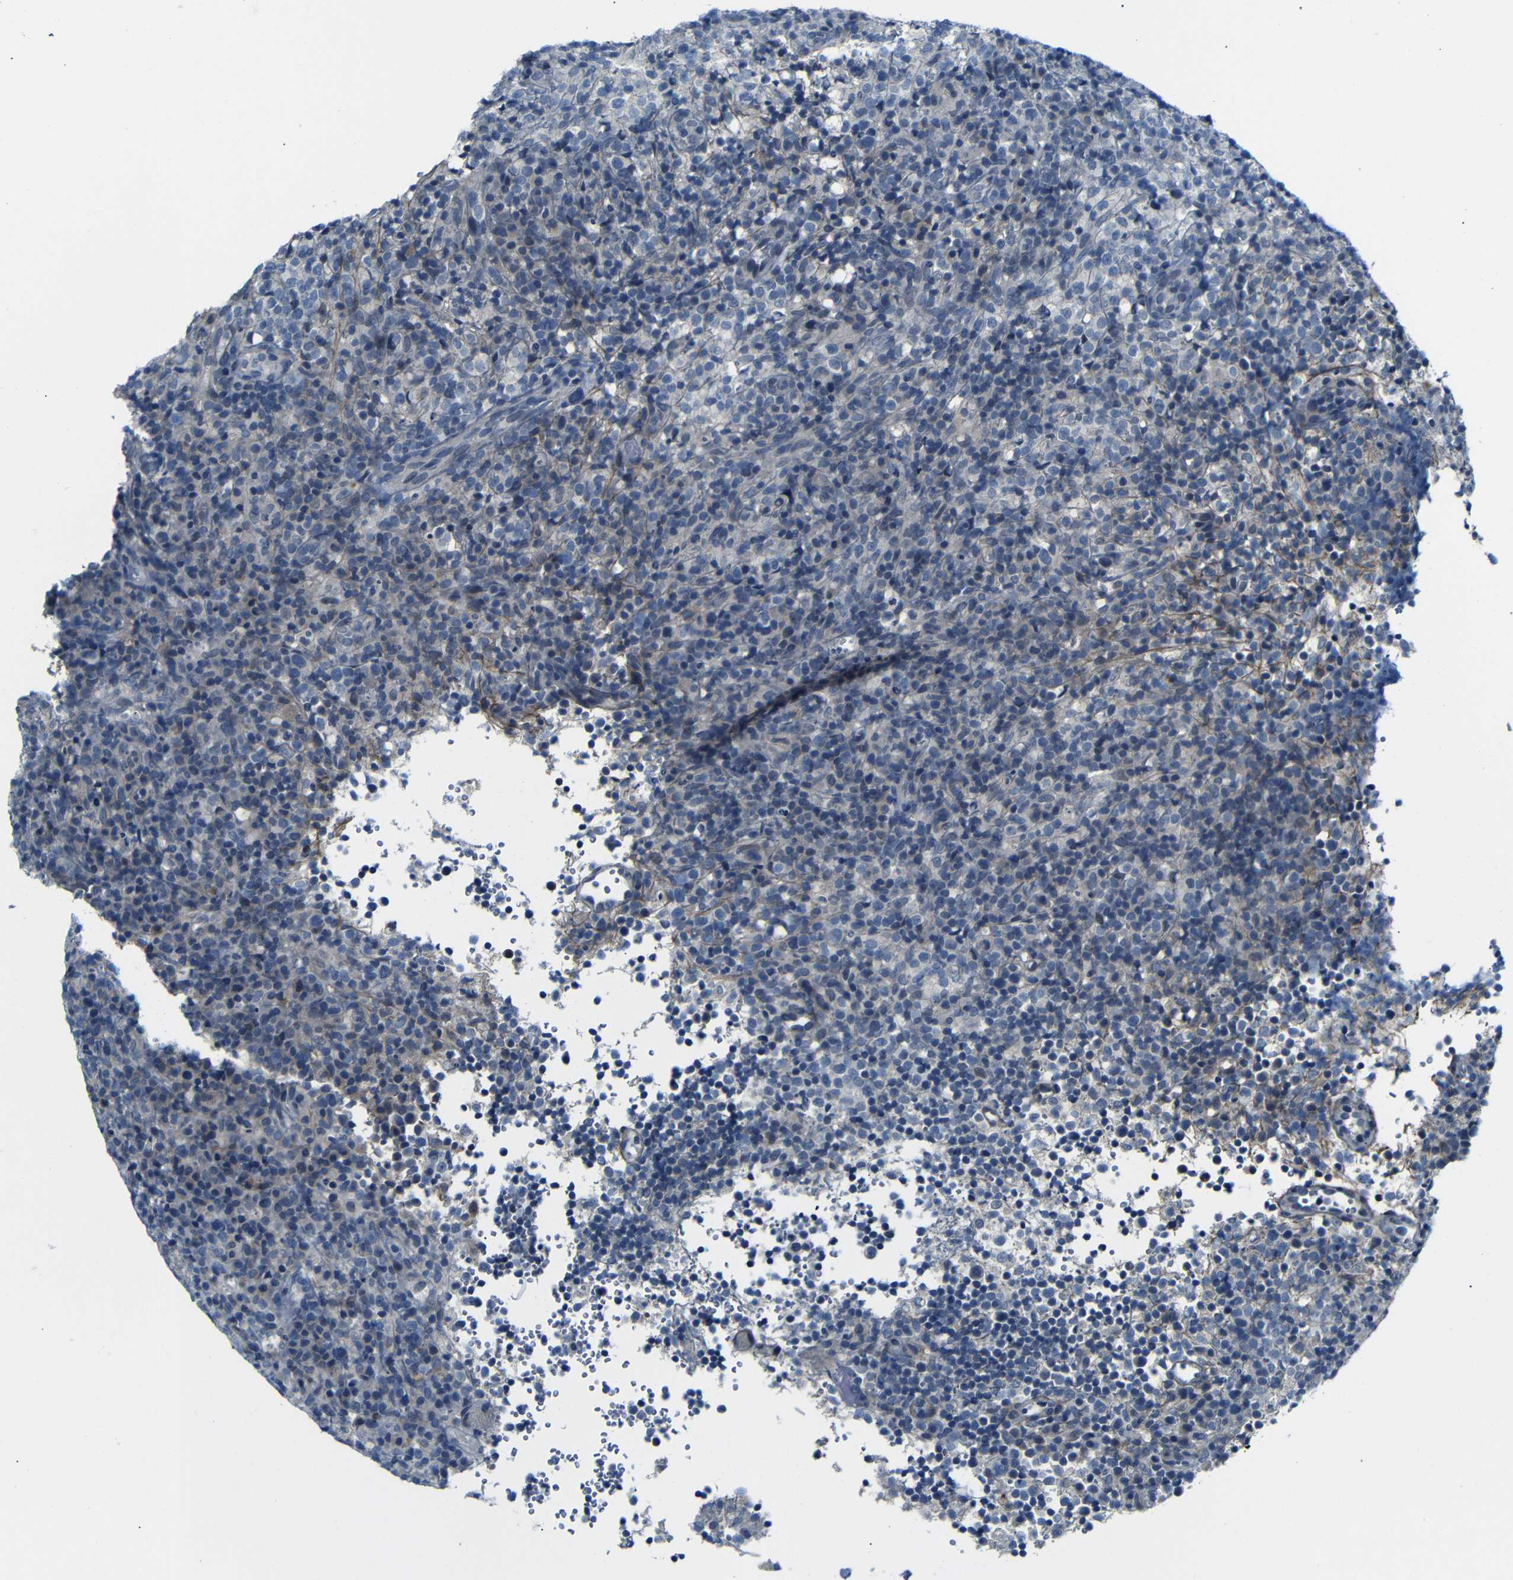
{"staining": {"intensity": "negative", "quantity": "none", "location": "none"}, "tissue": "lymphoma", "cell_type": "Tumor cells", "image_type": "cancer", "snomed": [{"axis": "morphology", "description": "Malignant lymphoma, non-Hodgkin's type, High grade"}, {"axis": "topography", "description": "Lymph node"}], "caption": "Human high-grade malignant lymphoma, non-Hodgkin's type stained for a protein using IHC displays no expression in tumor cells.", "gene": "ANK3", "patient": {"sex": "female", "age": 76}}